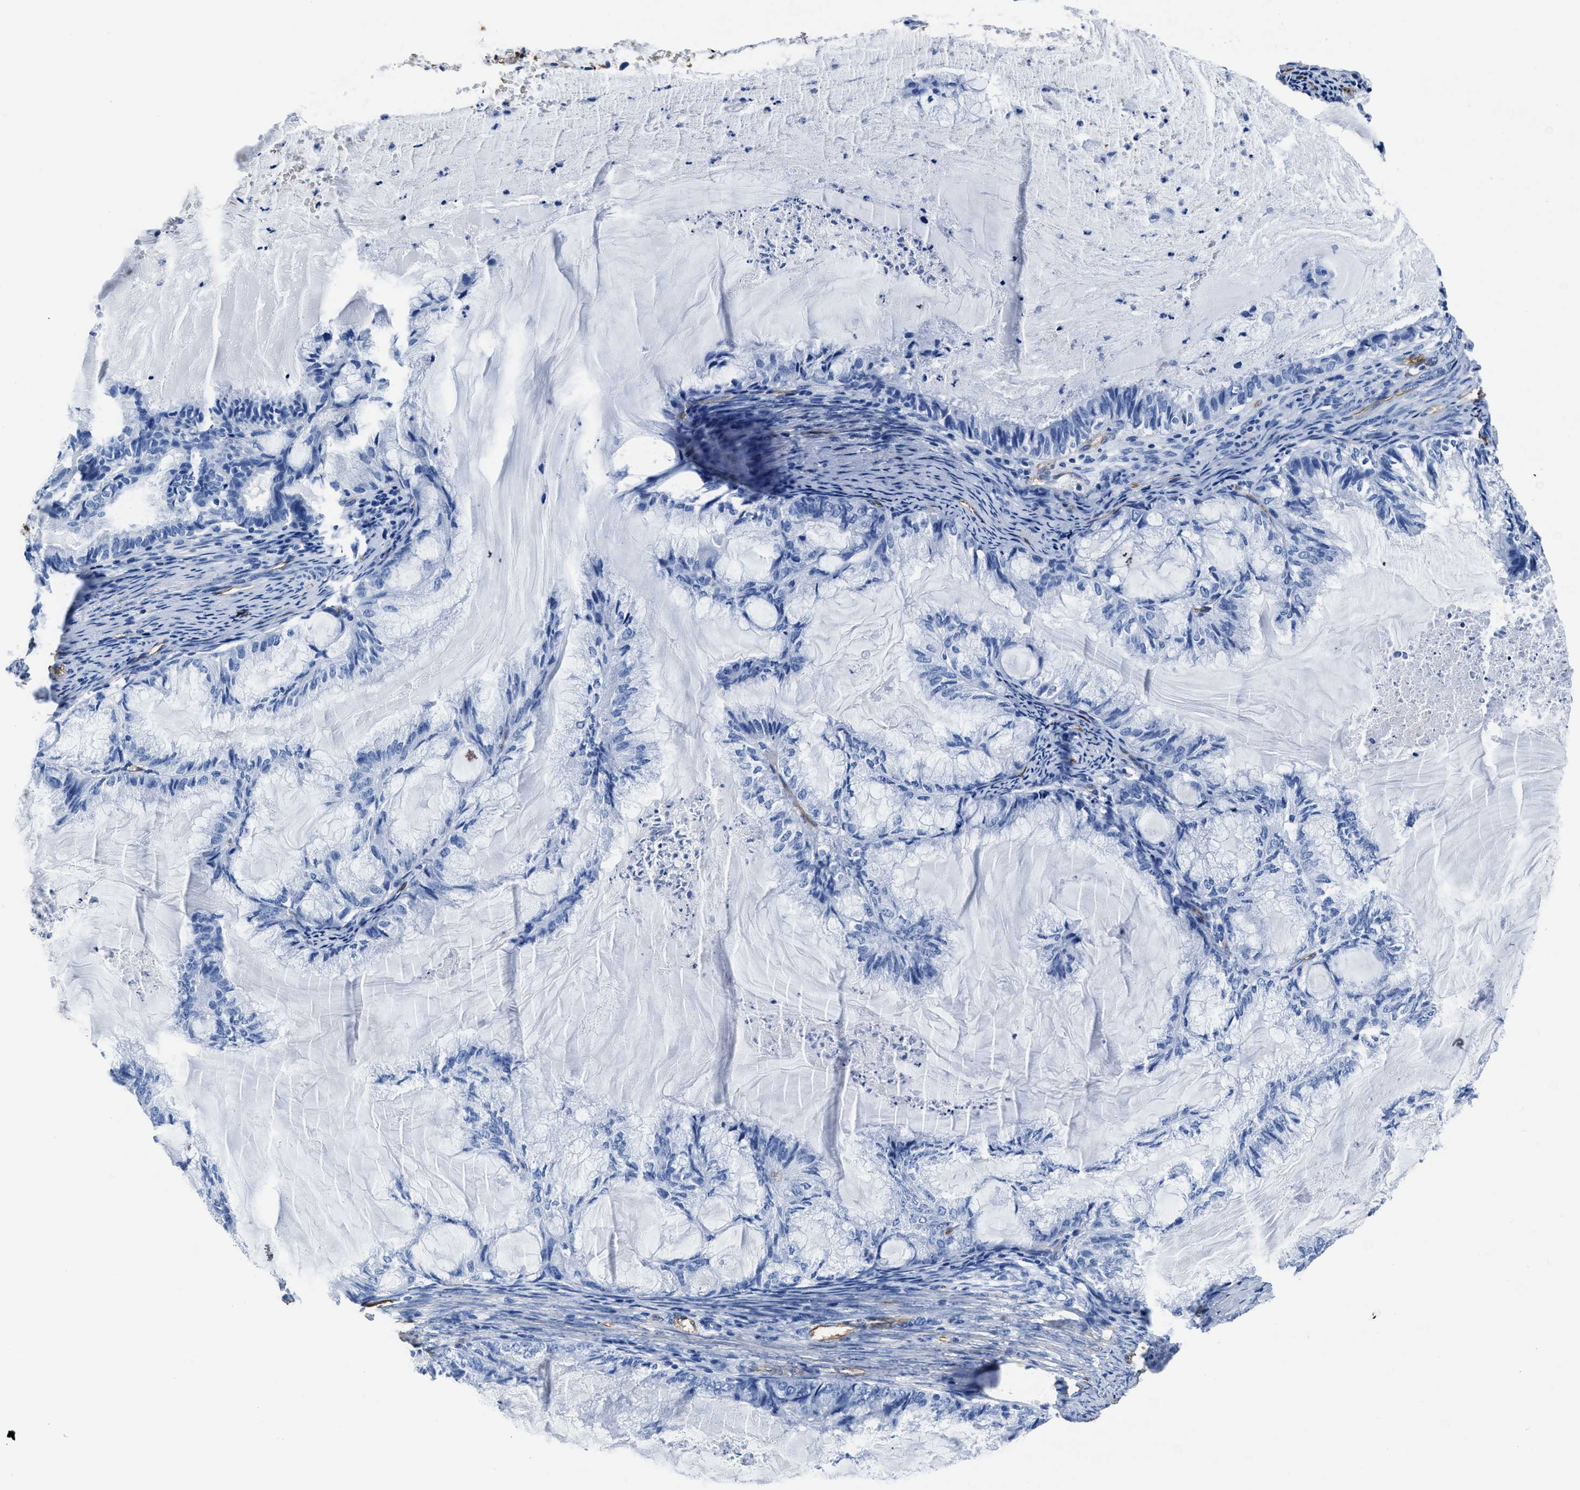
{"staining": {"intensity": "negative", "quantity": "none", "location": "none"}, "tissue": "endometrial cancer", "cell_type": "Tumor cells", "image_type": "cancer", "snomed": [{"axis": "morphology", "description": "Adenocarcinoma, NOS"}, {"axis": "topography", "description": "Endometrium"}], "caption": "Immunohistochemical staining of human endometrial cancer displays no significant positivity in tumor cells.", "gene": "AQP1", "patient": {"sex": "female", "age": 86}}